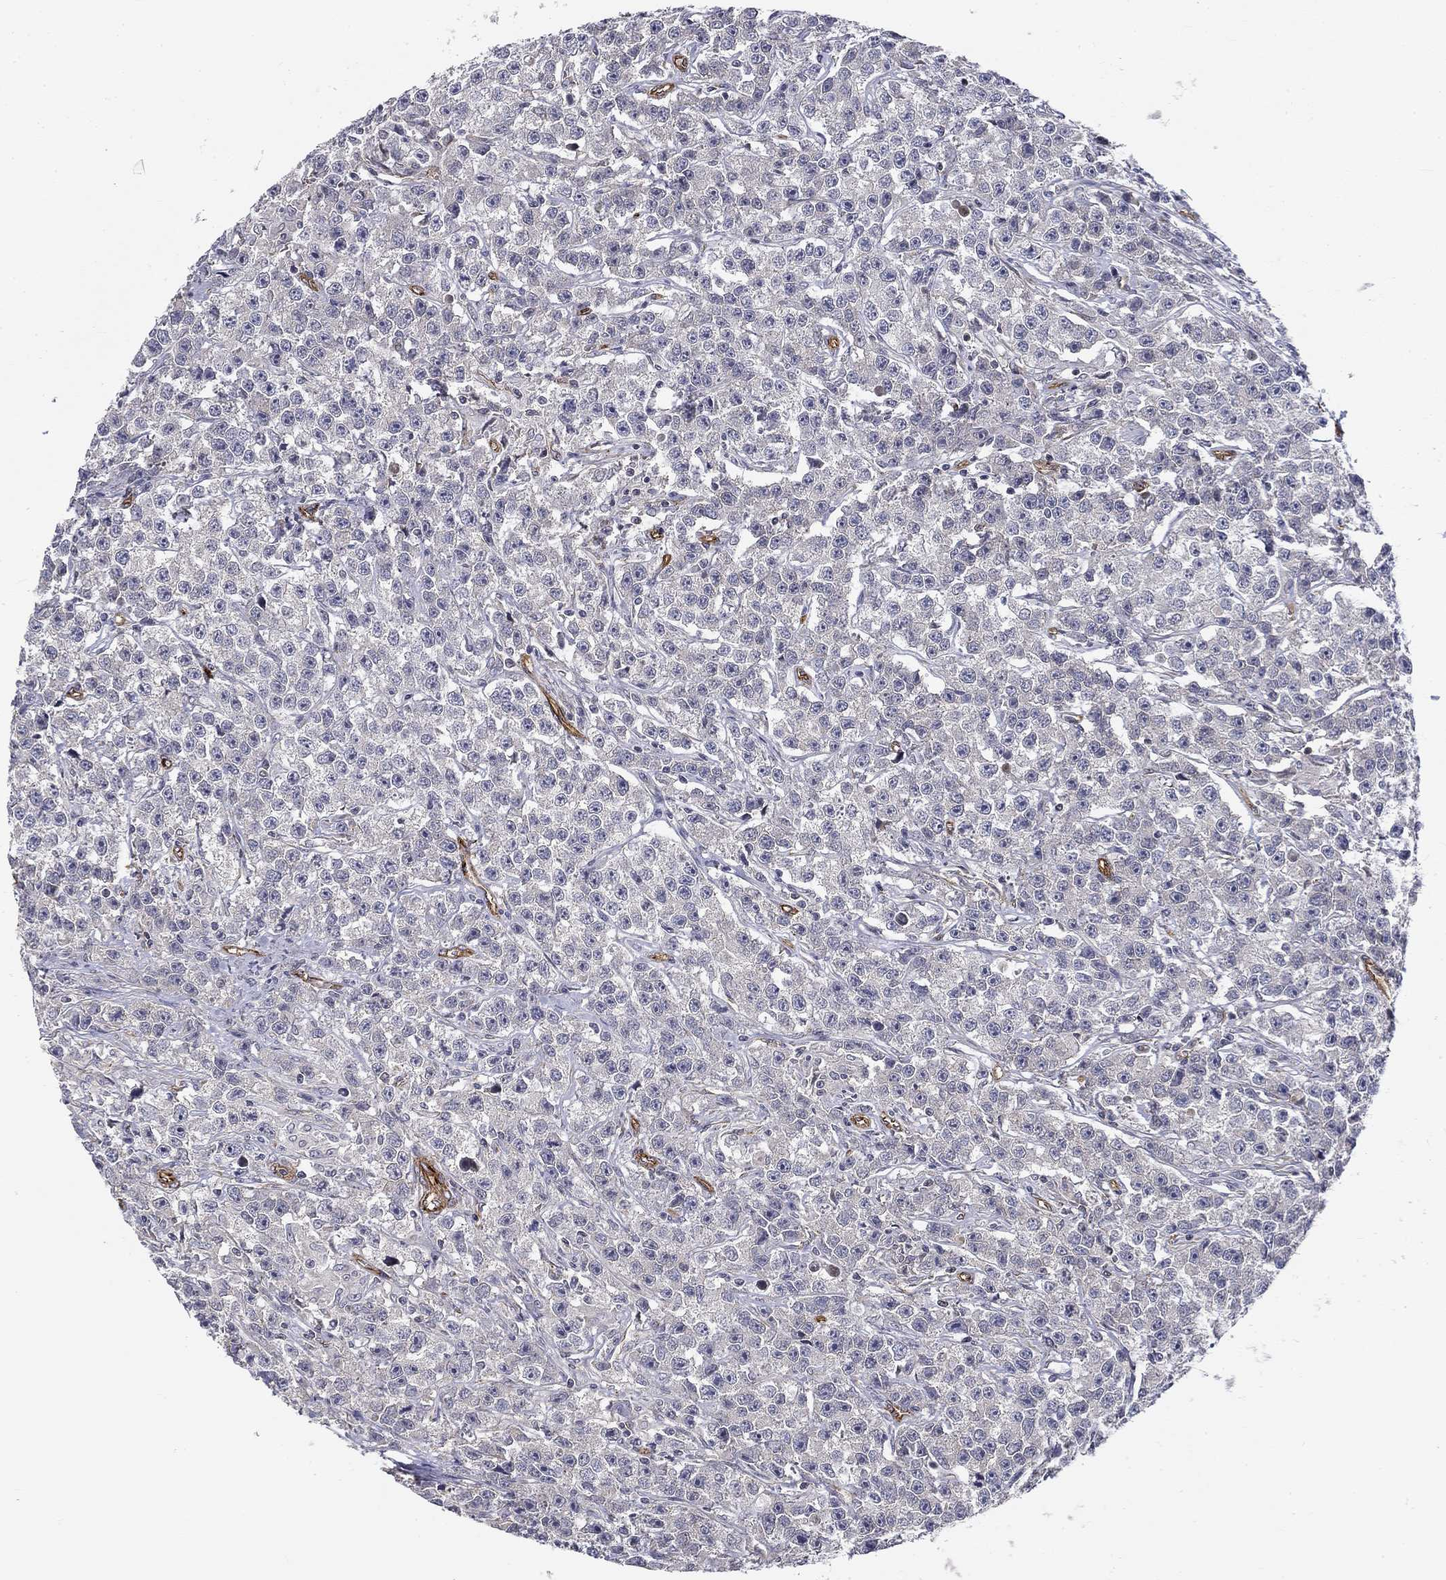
{"staining": {"intensity": "negative", "quantity": "none", "location": "none"}, "tissue": "testis cancer", "cell_type": "Tumor cells", "image_type": "cancer", "snomed": [{"axis": "morphology", "description": "Seminoma, NOS"}, {"axis": "topography", "description": "Testis"}], "caption": "Tumor cells show no significant positivity in testis cancer (seminoma).", "gene": "SYNC", "patient": {"sex": "male", "age": 59}}